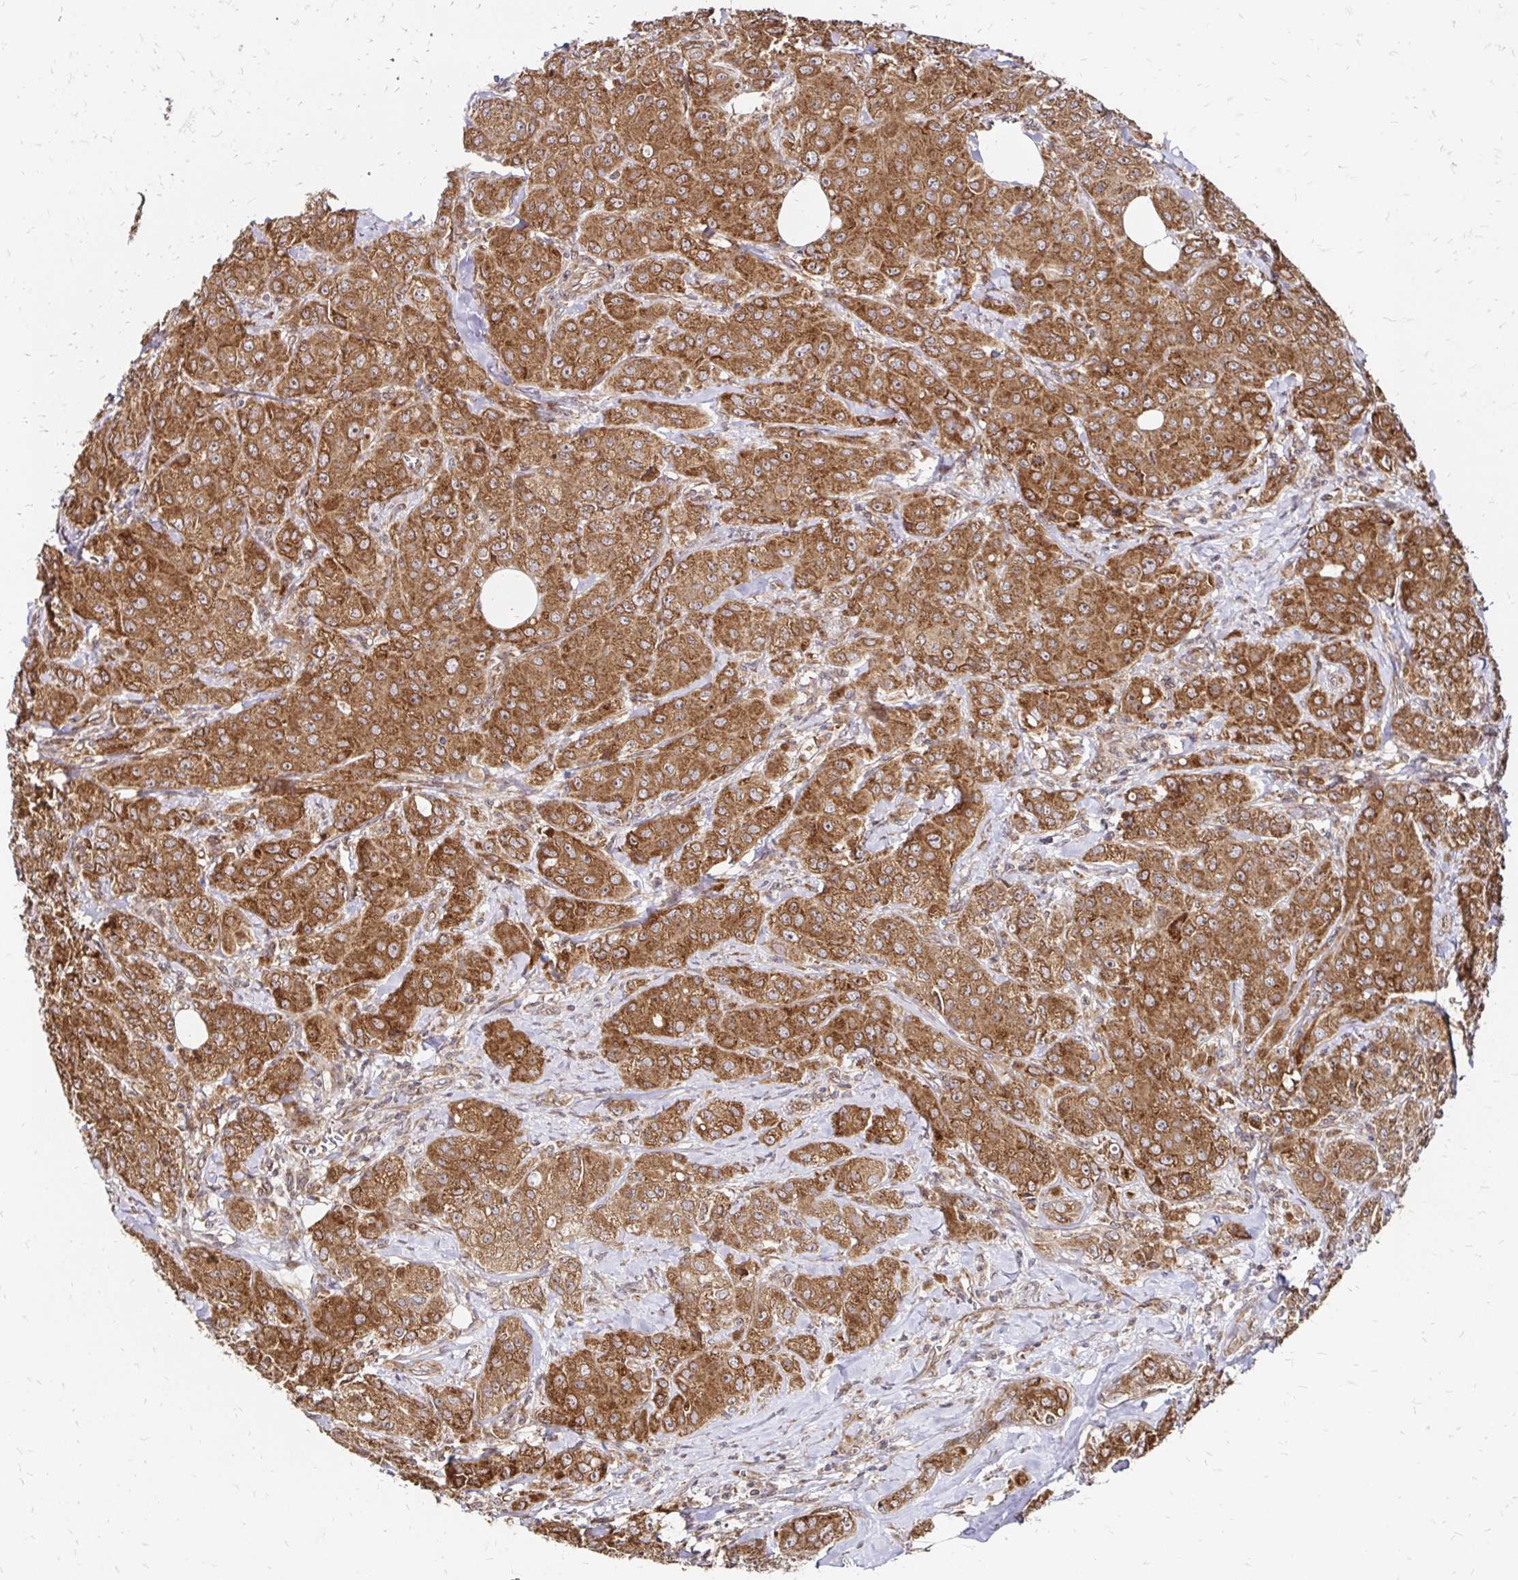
{"staining": {"intensity": "strong", "quantity": ">75%", "location": "cytoplasmic/membranous"}, "tissue": "breast cancer", "cell_type": "Tumor cells", "image_type": "cancer", "snomed": [{"axis": "morphology", "description": "Normal tissue, NOS"}, {"axis": "morphology", "description": "Duct carcinoma"}, {"axis": "topography", "description": "Breast"}], "caption": "Approximately >75% of tumor cells in human intraductal carcinoma (breast) reveal strong cytoplasmic/membranous protein positivity as visualized by brown immunohistochemical staining.", "gene": "ZW10", "patient": {"sex": "female", "age": 43}}